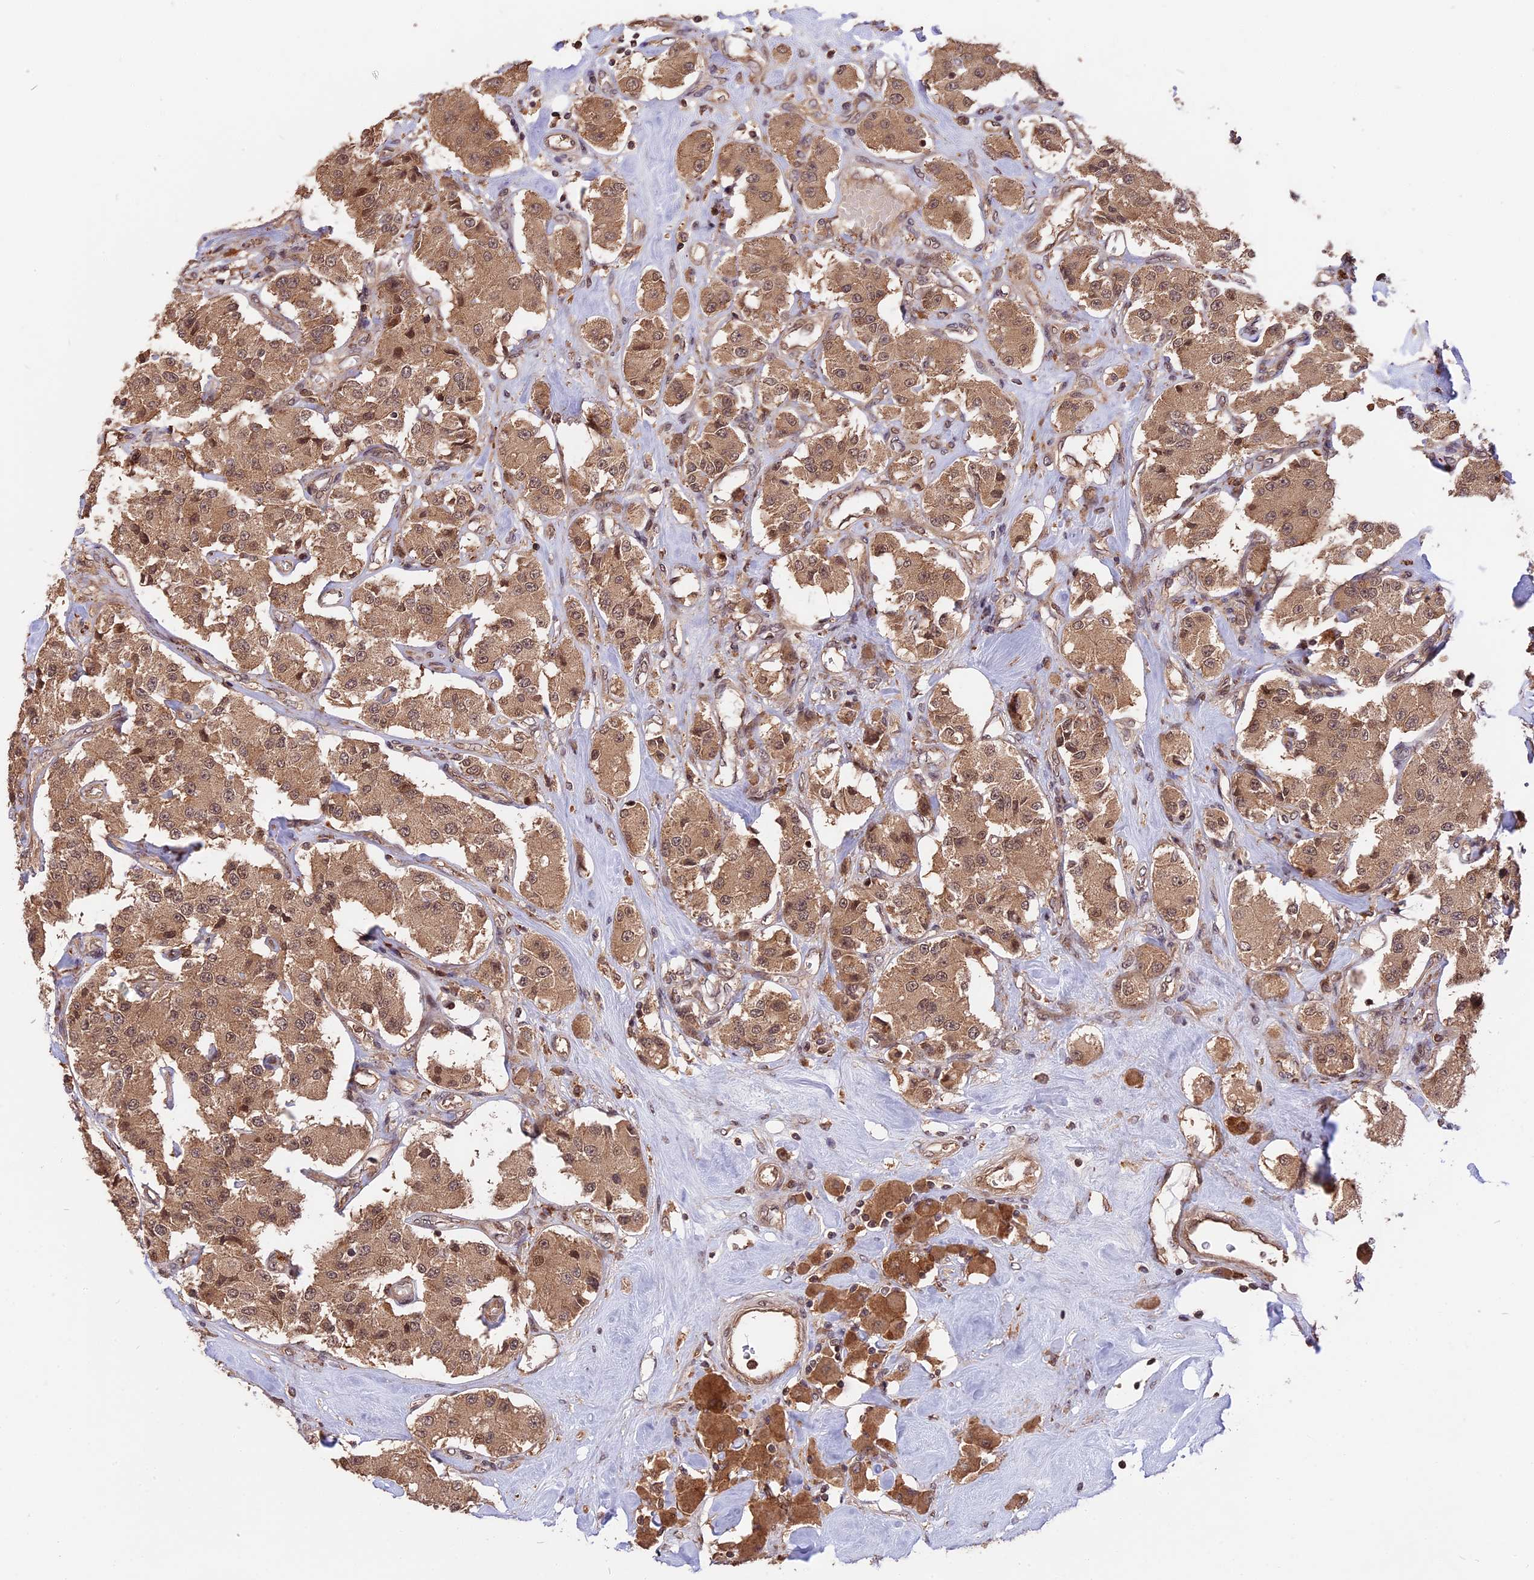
{"staining": {"intensity": "moderate", "quantity": ">75%", "location": "cytoplasmic/membranous,nuclear"}, "tissue": "carcinoid", "cell_type": "Tumor cells", "image_type": "cancer", "snomed": [{"axis": "morphology", "description": "Carcinoid, malignant, NOS"}, {"axis": "topography", "description": "Pancreas"}], "caption": "Immunohistochemical staining of human carcinoid shows medium levels of moderate cytoplasmic/membranous and nuclear positivity in approximately >75% of tumor cells. Nuclei are stained in blue.", "gene": "ESCO1", "patient": {"sex": "male", "age": 41}}